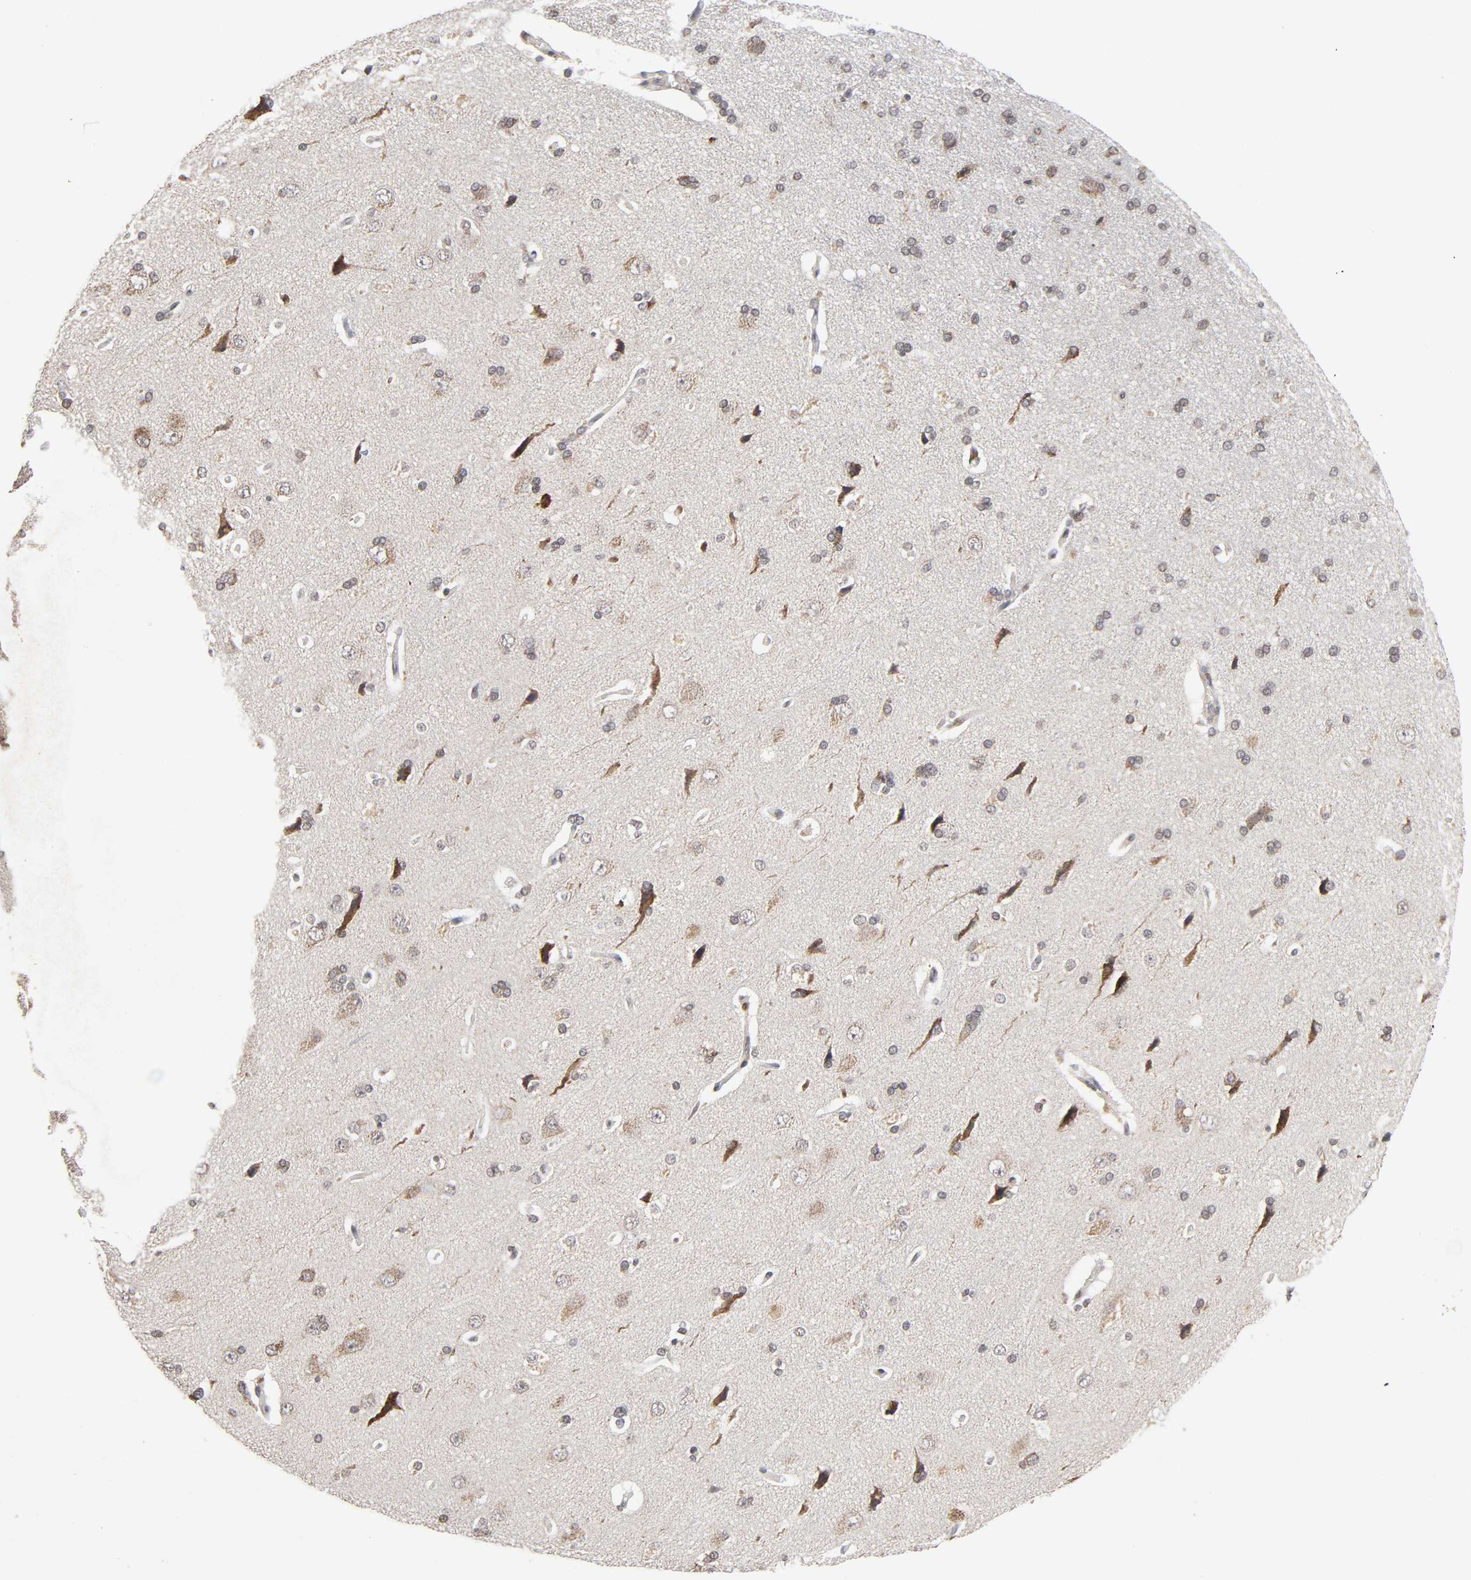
{"staining": {"intensity": "negative", "quantity": "none", "location": "none"}, "tissue": "cerebral cortex", "cell_type": "Endothelial cells", "image_type": "normal", "snomed": [{"axis": "morphology", "description": "Normal tissue, NOS"}, {"axis": "topography", "description": "Cerebral cortex"}], "caption": "This micrograph is of normal cerebral cortex stained with immunohistochemistry (IHC) to label a protein in brown with the nuclei are counter-stained blue. There is no expression in endothelial cells.", "gene": "AUH", "patient": {"sex": "male", "age": 62}}